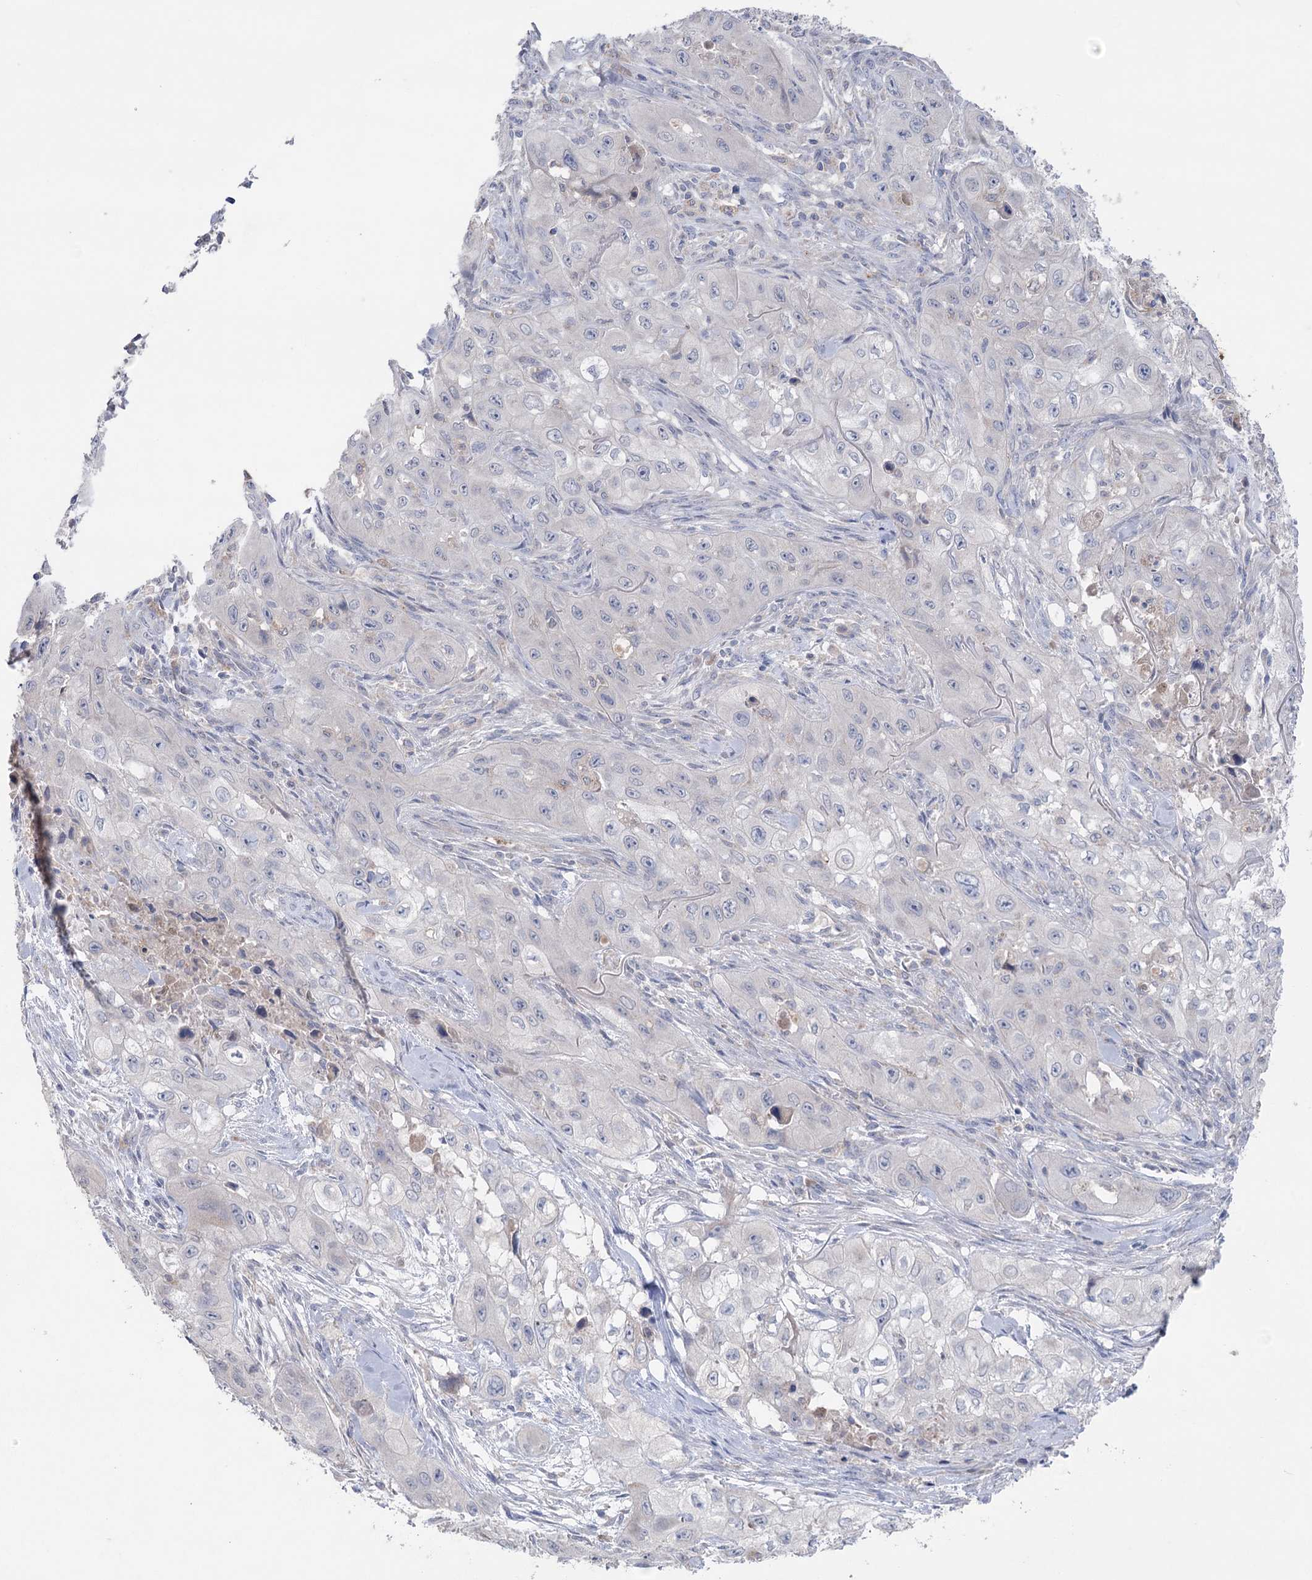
{"staining": {"intensity": "negative", "quantity": "none", "location": "none"}, "tissue": "skin cancer", "cell_type": "Tumor cells", "image_type": "cancer", "snomed": [{"axis": "morphology", "description": "Squamous cell carcinoma, NOS"}, {"axis": "topography", "description": "Skin"}, {"axis": "topography", "description": "Subcutis"}], "caption": "Immunohistochemical staining of human skin cancer (squamous cell carcinoma) reveals no significant expression in tumor cells. Brightfield microscopy of immunohistochemistry stained with DAB (3,3'-diaminobenzidine) (brown) and hematoxylin (blue), captured at high magnification.", "gene": "MTCH2", "patient": {"sex": "male", "age": 73}}